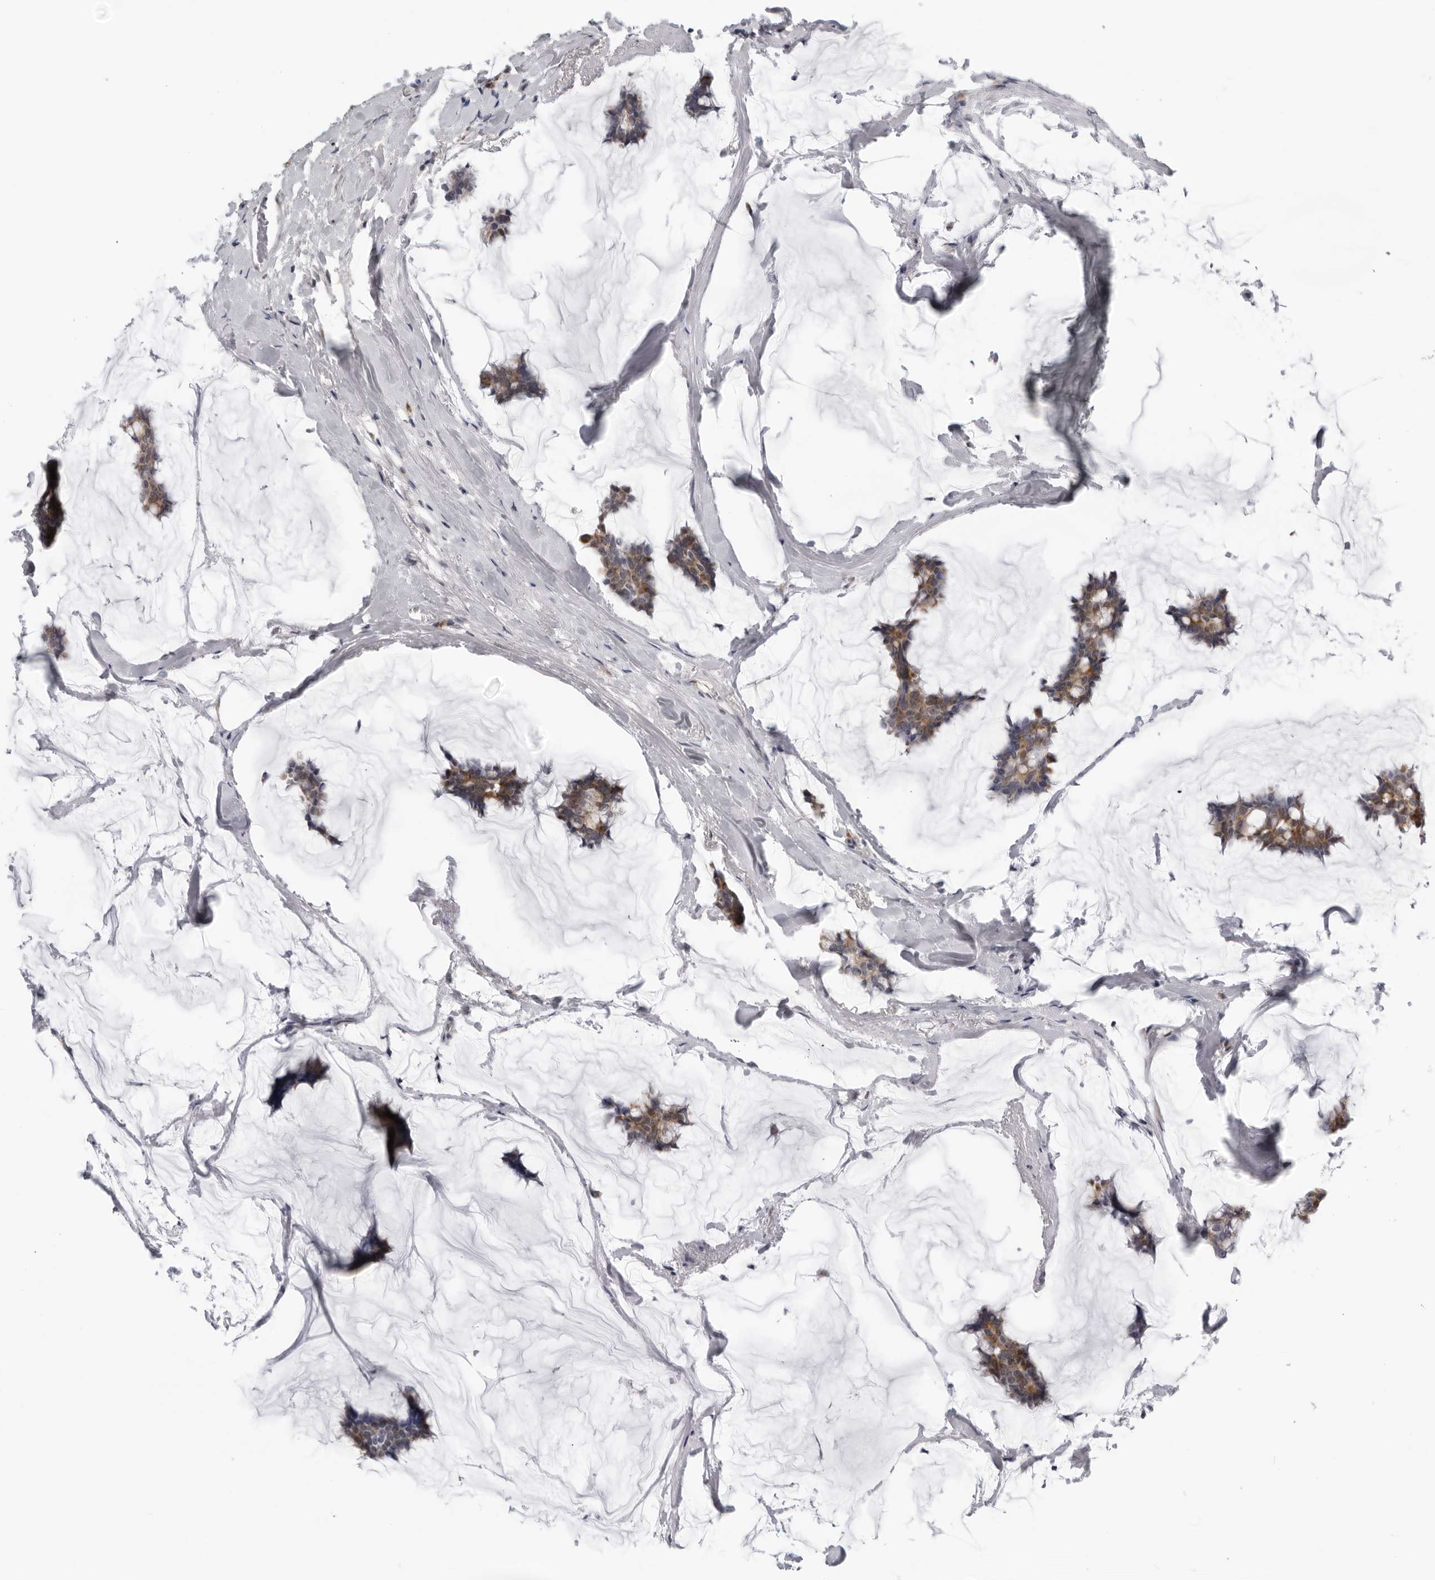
{"staining": {"intensity": "moderate", "quantity": ">75%", "location": "cytoplasmic/membranous"}, "tissue": "breast cancer", "cell_type": "Tumor cells", "image_type": "cancer", "snomed": [{"axis": "morphology", "description": "Duct carcinoma"}, {"axis": "topography", "description": "Breast"}], "caption": "An image of invasive ductal carcinoma (breast) stained for a protein displays moderate cytoplasmic/membranous brown staining in tumor cells.", "gene": "CPT2", "patient": {"sex": "female", "age": 93}}